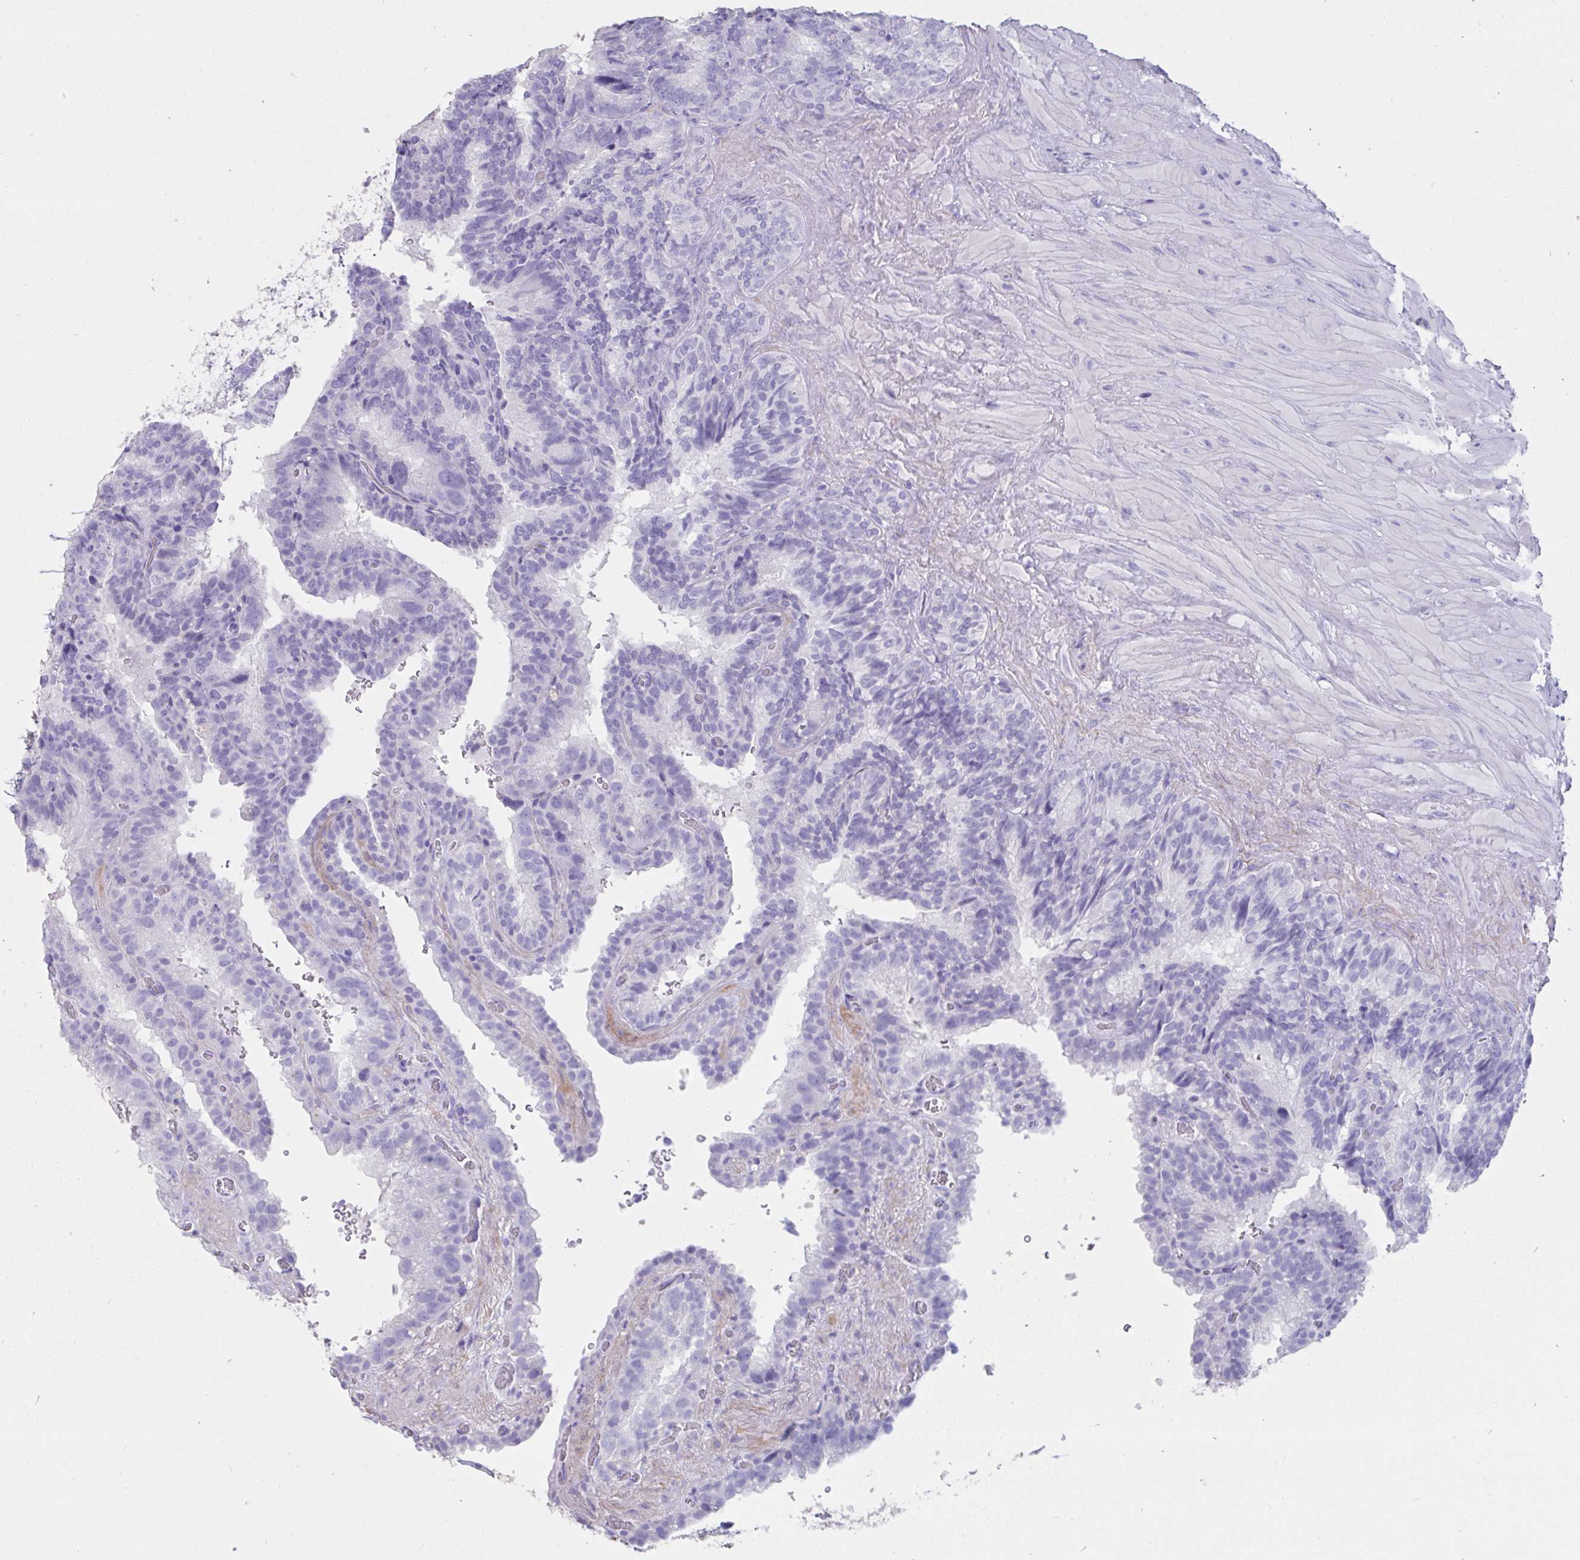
{"staining": {"intensity": "negative", "quantity": "none", "location": "none"}, "tissue": "seminal vesicle", "cell_type": "Glandular cells", "image_type": "normal", "snomed": [{"axis": "morphology", "description": "Normal tissue, NOS"}, {"axis": "topography", "description": "Seminal veicle"}], "caption": "This is an immunohistochemistry photomicrograph of unremarkable seminal vesicle. There is no expression in glandular cells.", "gene": "TNNC1", "patient": {"sex": "male", "age": 60}}